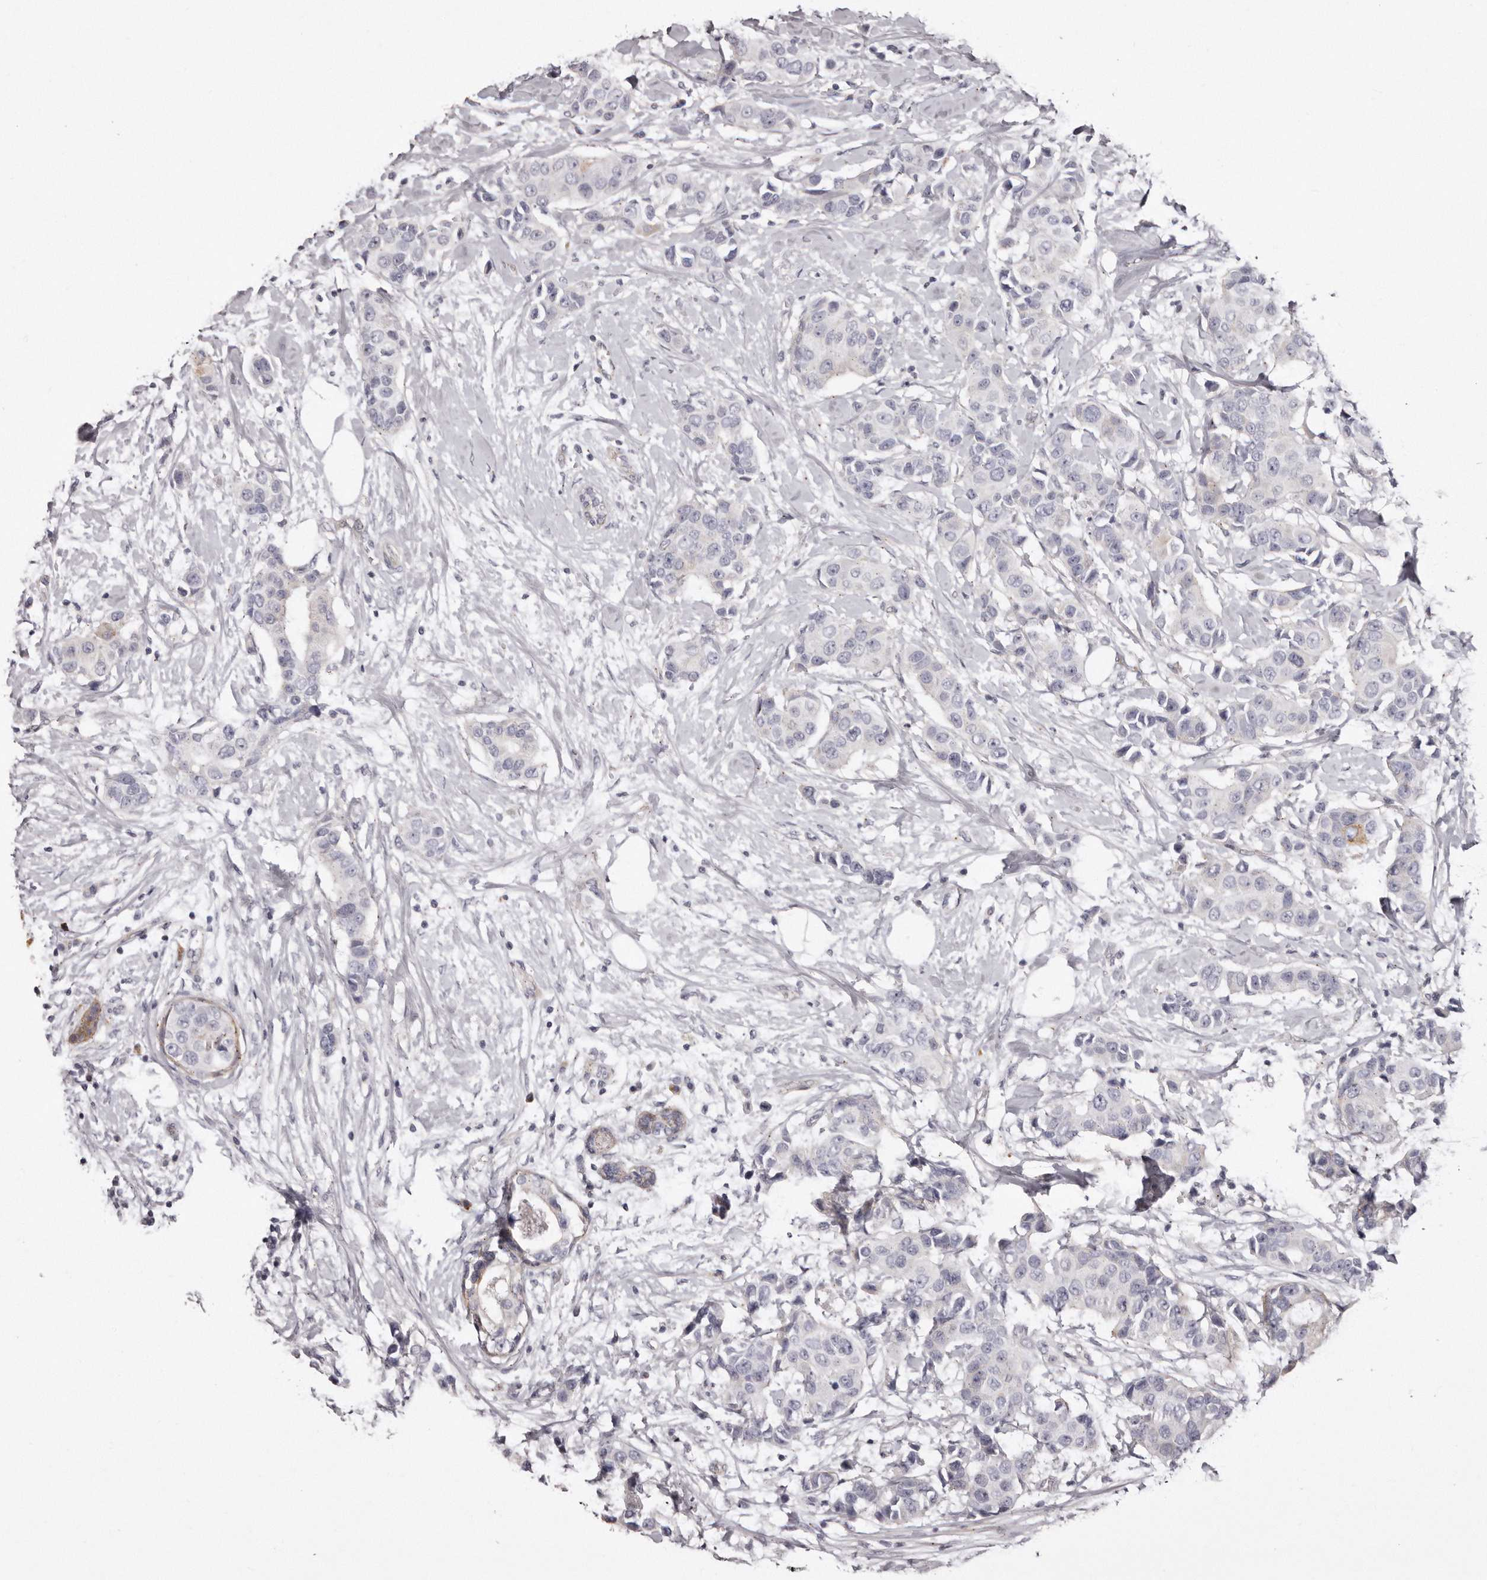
{"staining": {"intensity": "moderate", "quantity": "<25%", "location": "cytoplasmic/membranous"}, "tissue": "breast cancer", "cell_type": "Tumor cells", "image_type": "cancer", "snomed": [{"axis": "morphology", "description": "Normal tissue, NOS"}, {"axis": "morphology", "description": "Duct carcinoma"}, {"axis": "topography", "description": "Breast"}], "caption": "IHC photomicrograph of neoplastic tissue: human breast cancer (infiltrating ductal carcinoma) stained using immunohistochemistry (IHC) displays low levels of moderate protein expression localized specifically in the cytoplasmic/membranous of tumor cells, appearing as a cytoplasmic/membranous brown color.", "gene": "PEG10", "patient": {"sex": "female", "age": 39}}